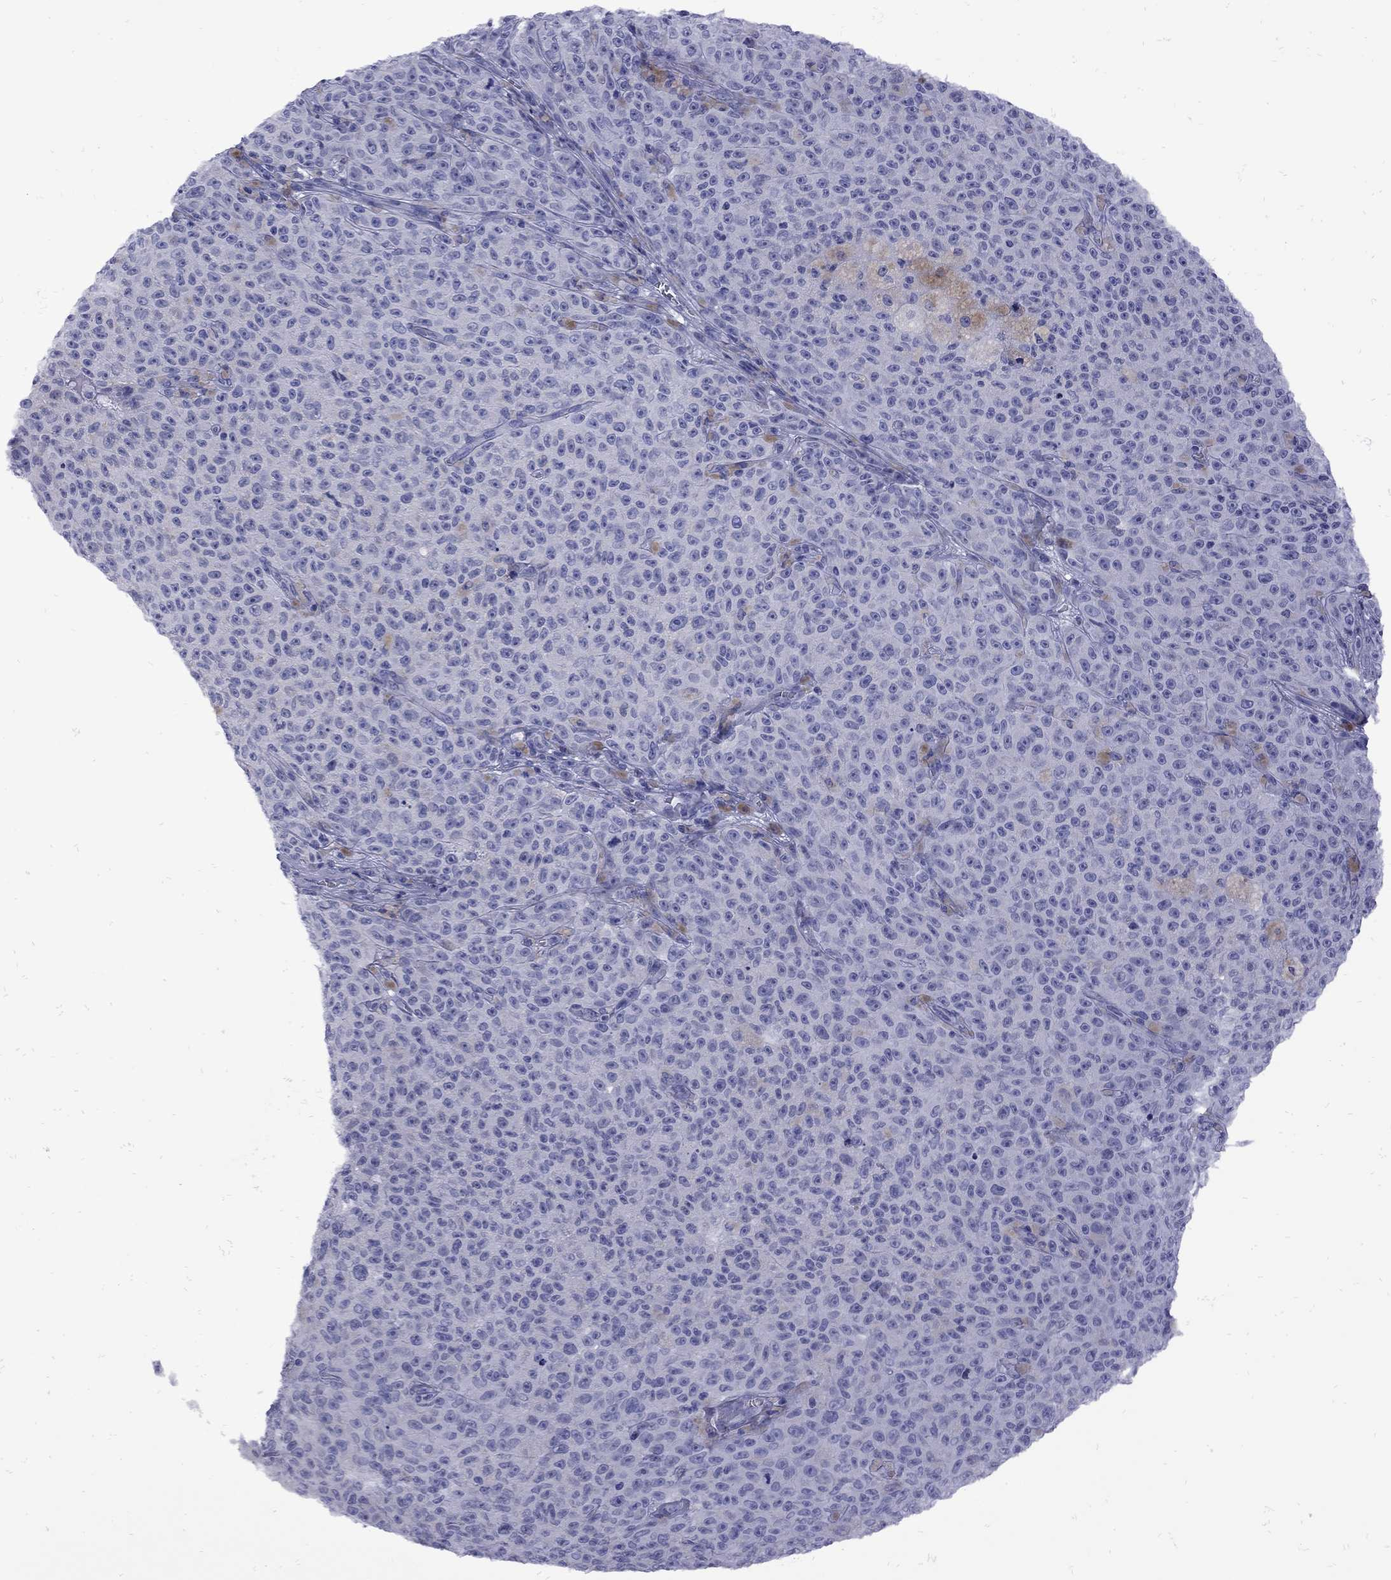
{"staining": {"intensity": "negative", "quantity": "none", "location": "none"}, "tissue": "melanoma", "cell_type": "Tumor cells", "image_type": "cancer", "snomed": [{"axis": "morphology", "description": "Malignant melanoma, NOS"}, {"axis": "topography", "description": "Skin"}], "caption": "DAB immunohistochemical staining of human malignant melanoma reveals no significant expression in tumor cells.", "gene": "EPPIN", "patient": {"sex": "female", "age": 82}}